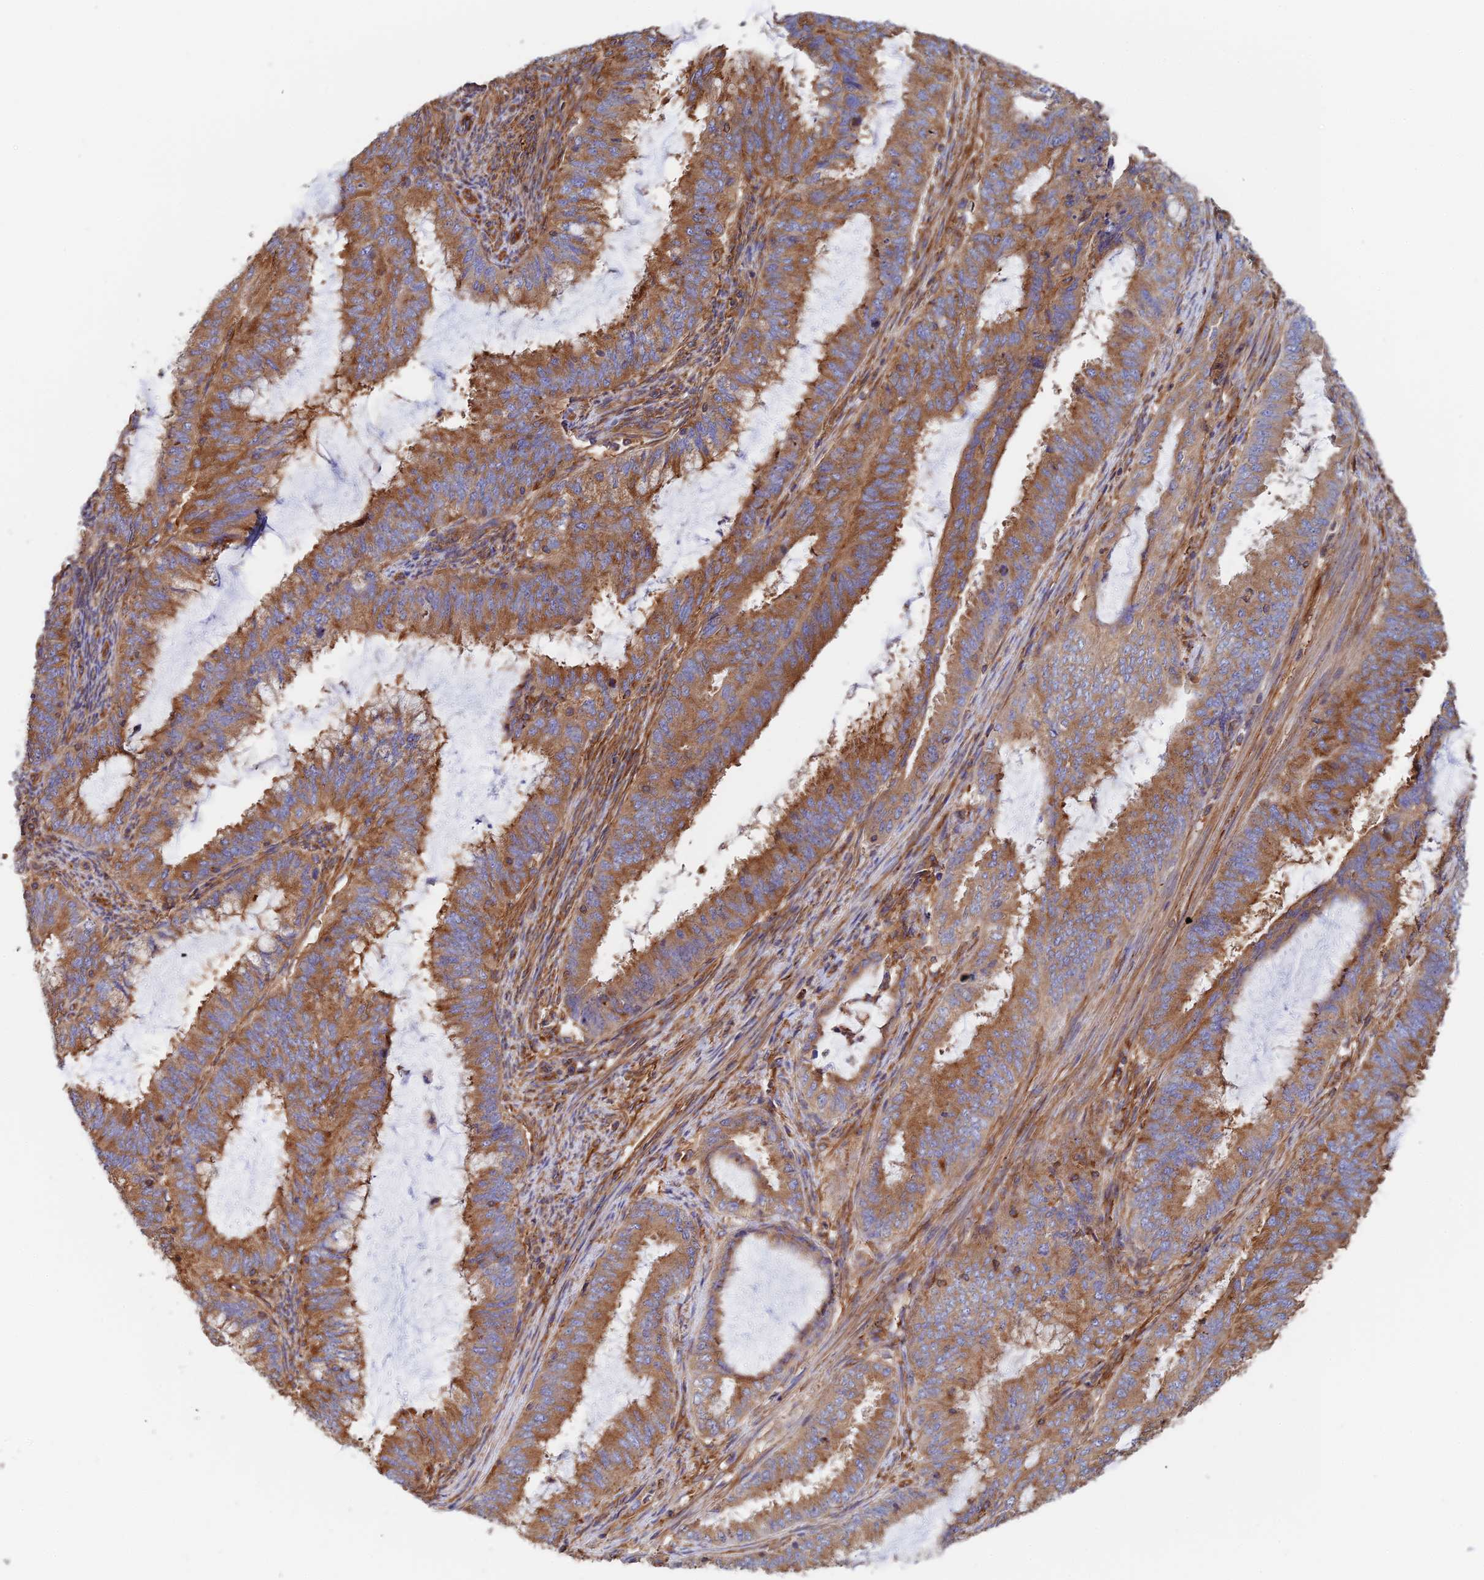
{"staining": {"intensity": "strong", "quantity": ">75%", "location": "cytoplasmic/membranous"}, "tissue": "endometrial cancer", "cell_type": "Tumor cells", "image_type": "cancer", "snomed": [{"axis": "morphology", "description": "Adenocarcinoma, NOS"}, {"axis": "topography", "description": "Endometrium"}], "caption": "Immunohistochemistry of human endometrial adenocarcinoma shows high levels of strong cytoplasmic/membranous staining in approximately >75% of tumor cells. (Brightfield microscopy of DAB IHC at high magnification).", "gene": "DCTN2", "patient": {"sex": "female", "age": 51}}